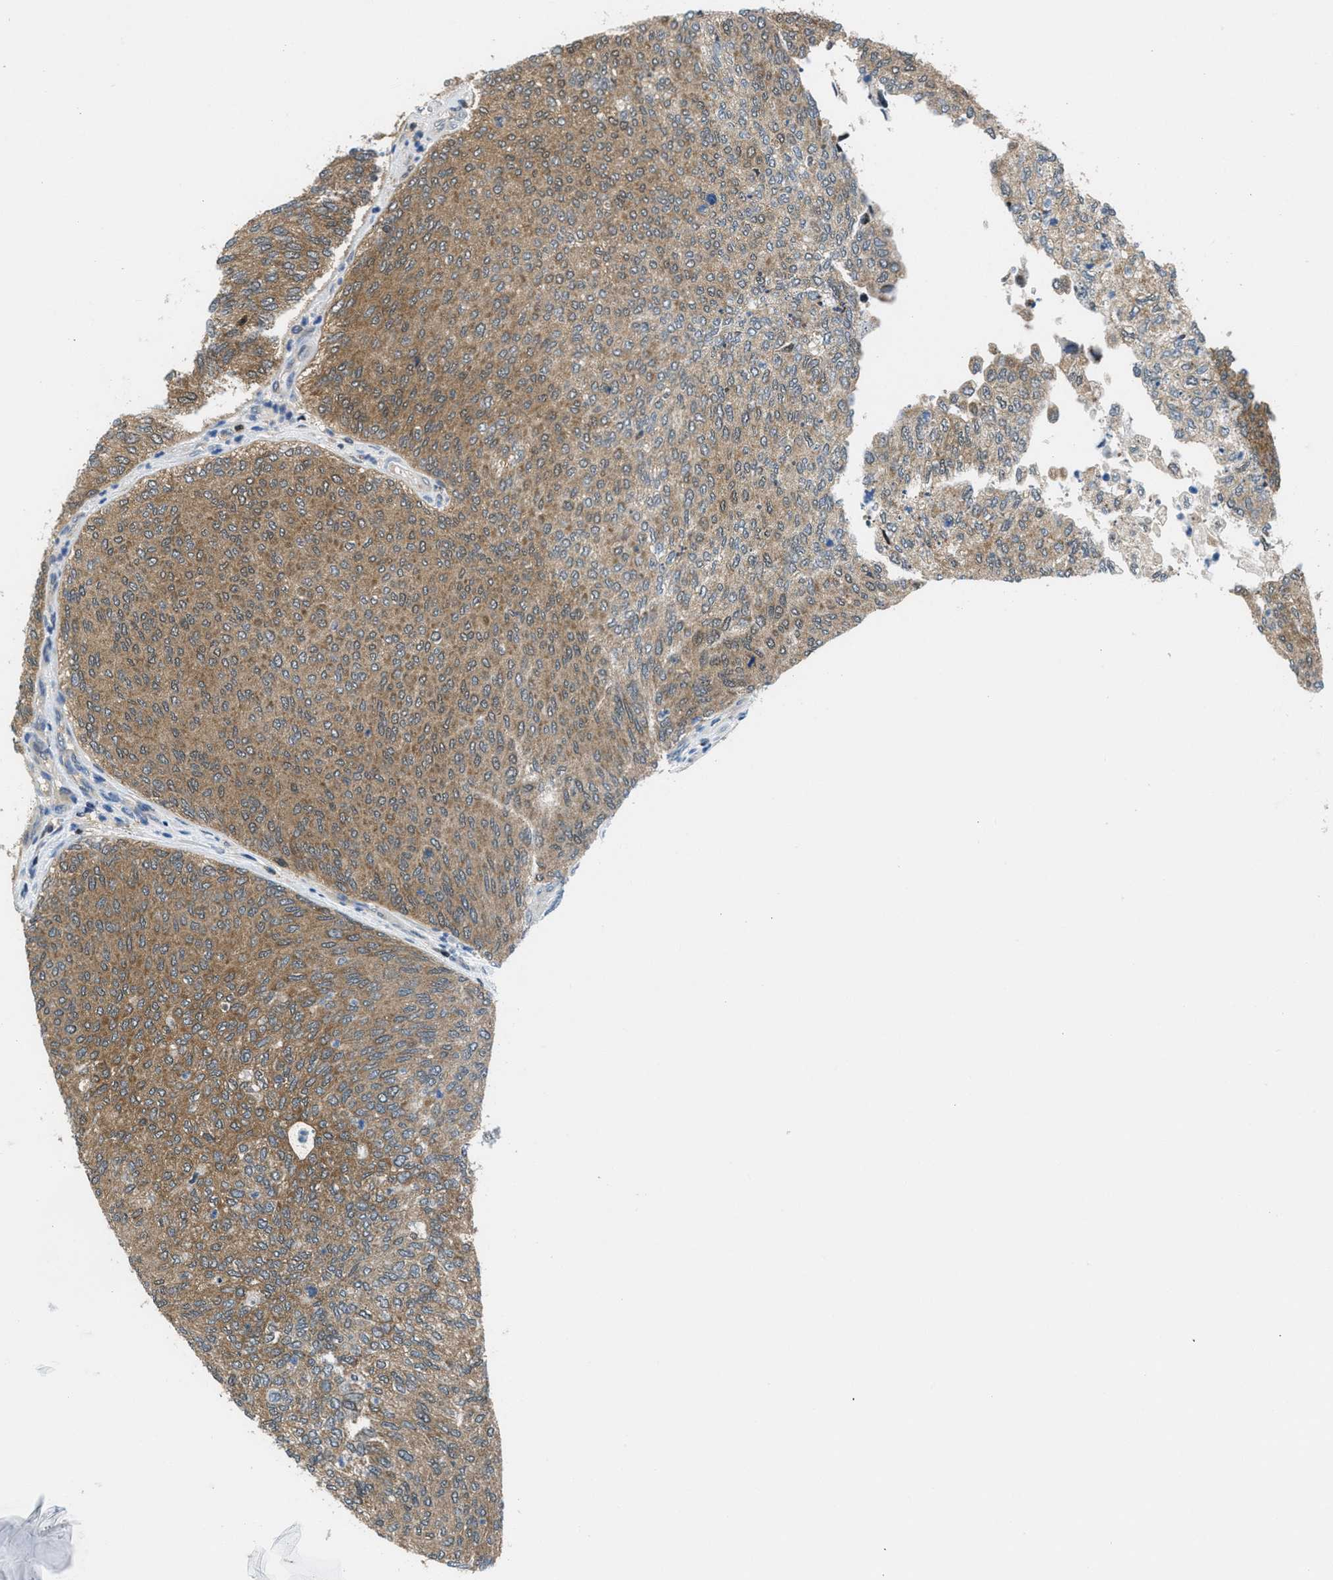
{"staining": {"intensity": "moderate", "quantity": ">75%", "location": "cytoplasmic/membranous"}, "tissue": "urothelial cancer", "cell_type": "Tumor cells", "image_type": "cancer", "snomed": [{"axis": "morphology", "description": "Urothelial carcinoma, Low grade"}, {"axis": "topography", "description": "Urinary bladder"}], "caption": "Urothelial cancer stained with a protein marker shows moderate staining in tumor cells.", "gene": "PIP5K1C", "patient": {"sex": "female", "age": 79}}